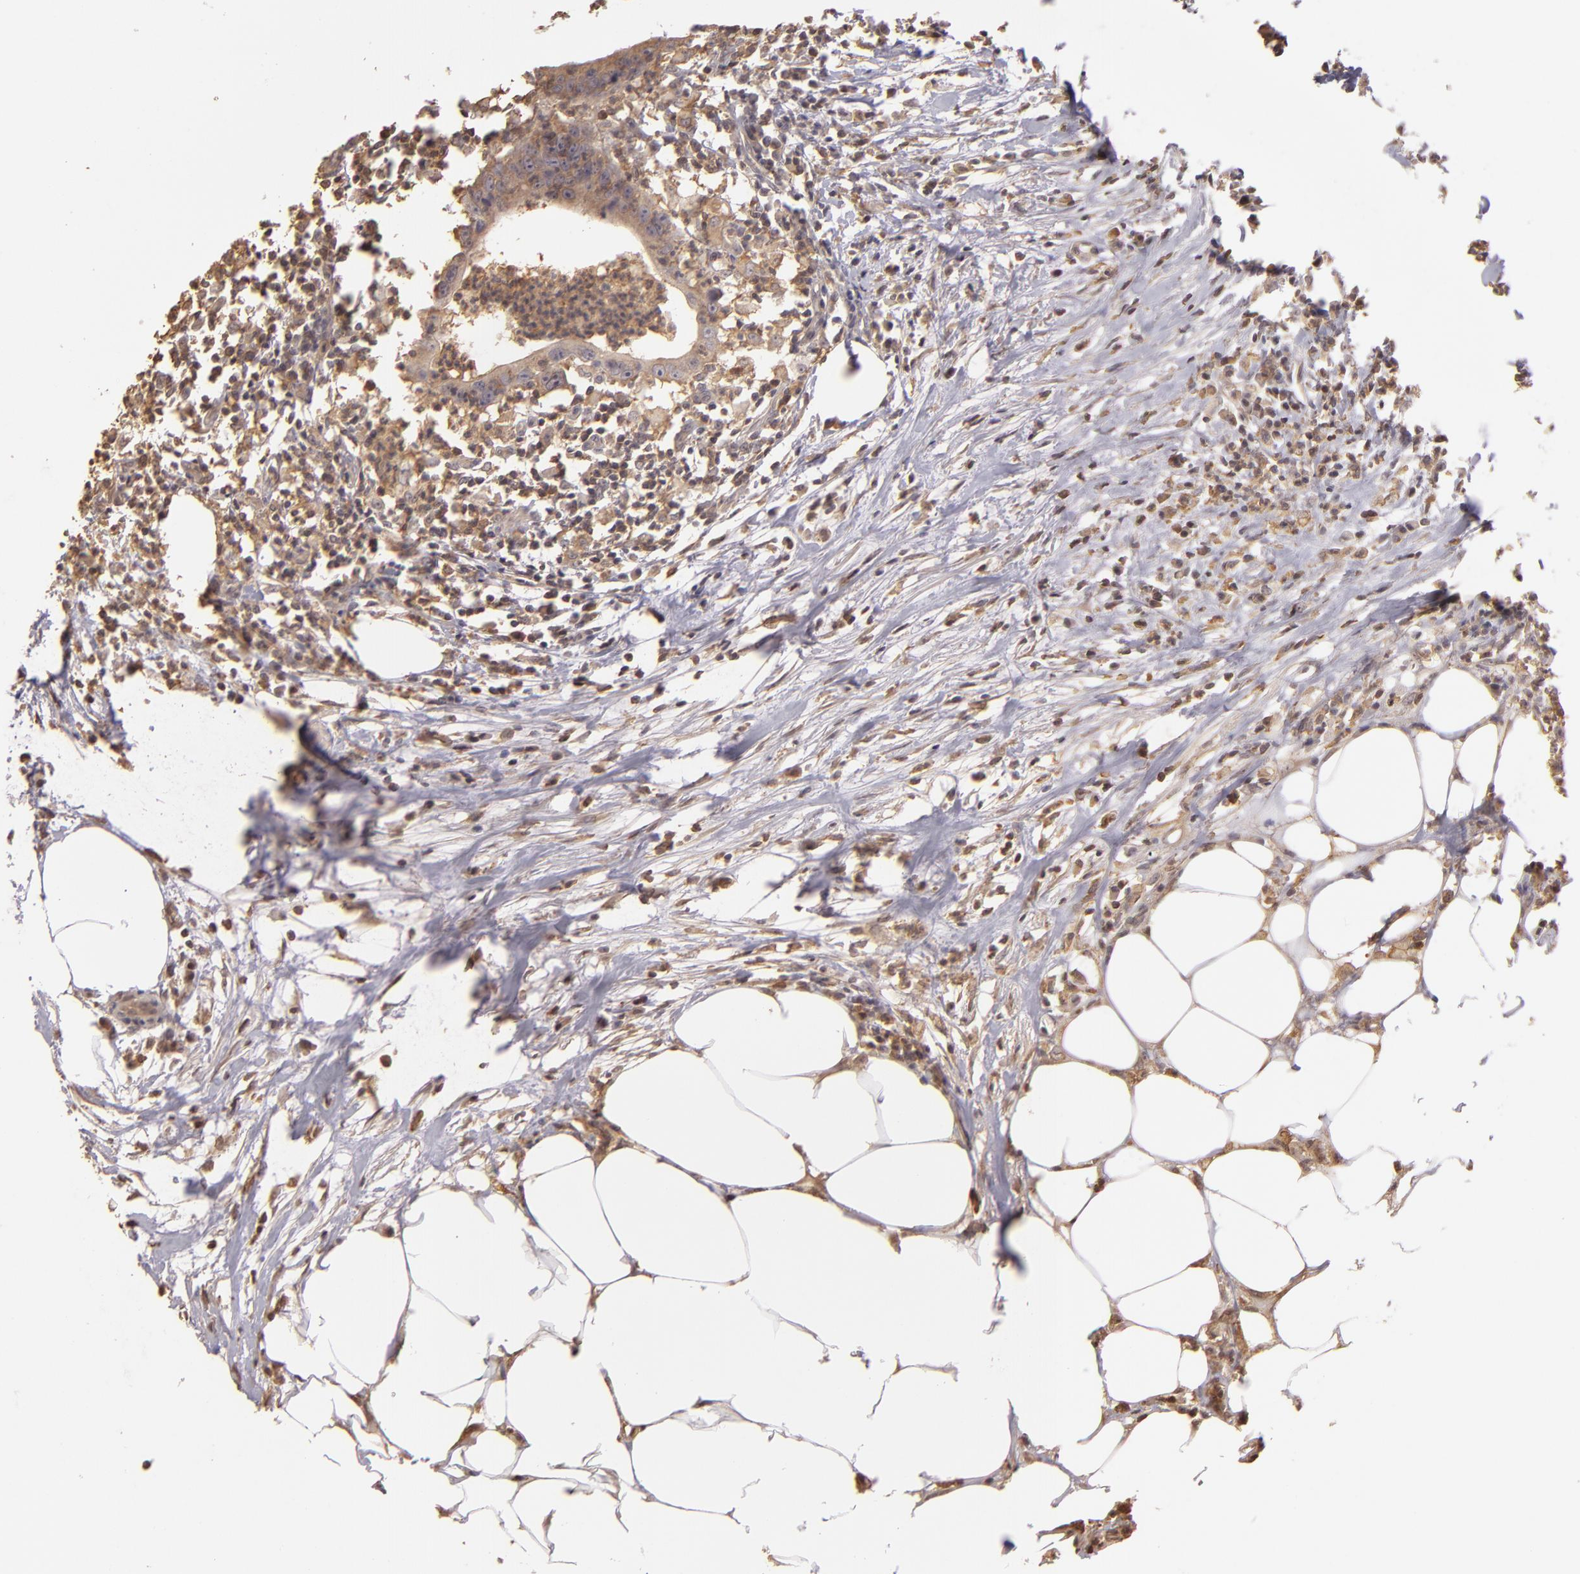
{"staining": {"intensity": "negative", "quantity": "none", "location": "none"}, "tissue": "colorectal cancer", "cell_type": "Tumor cells", "image_type": "cancer", "snomed": [{"axis": "morphology", "description": "Adenocarcinoma, NOS"}, {"axis": "topography", "description": "Colon"}], "caption": "A photomicrograph of human colorectal cancer (adenocarcinoma) is negative for staining in tumor cells. (DAB immunohistochemistry visualized using brightfield microscopy, high magnification).", "gene": "ARPC2", "patient": {"sex": "male", "age": 55}}